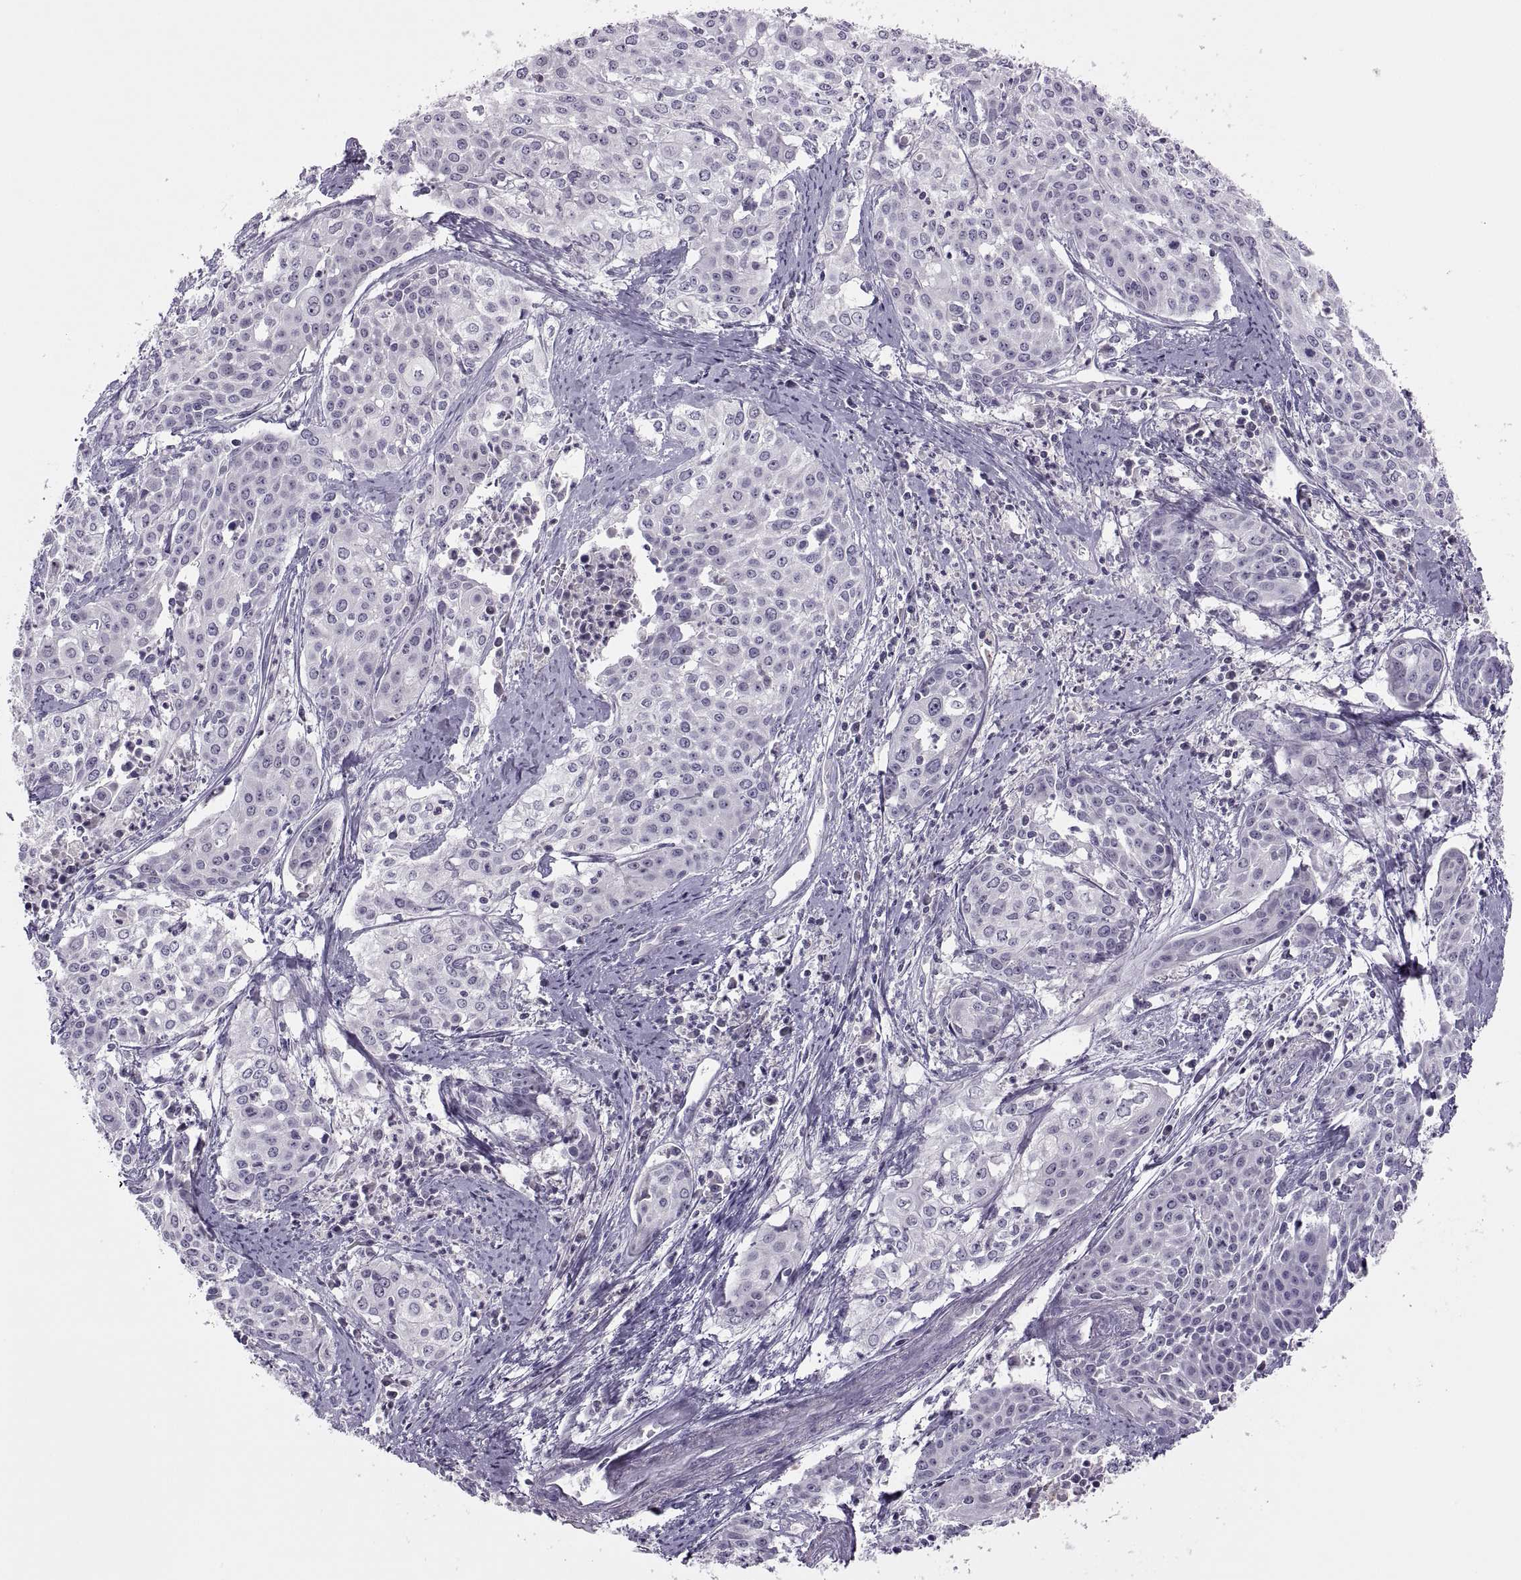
{"staining": {"intensity": "negative", "quantity": "none", "location": "none"}, "tissue": "cervical cancer", "cell_type": "Tumor cells", "image_type": "cancer", "snomed": [{"axis": "morphology", "description": "Squamous cell carcinoma, NOS"}, {"axis": "topography", "description": "Cervix"}], "caption": "High magnification brightfield microscopy of cervical cancer stained with DAB (3,3'-diaminobenzidine) (brown) and counterstained with hematoxylin (blue): tumor cells show no significant staining.", "gene": "CHCT1", "patient": {"sex": "female", "age": 39}}